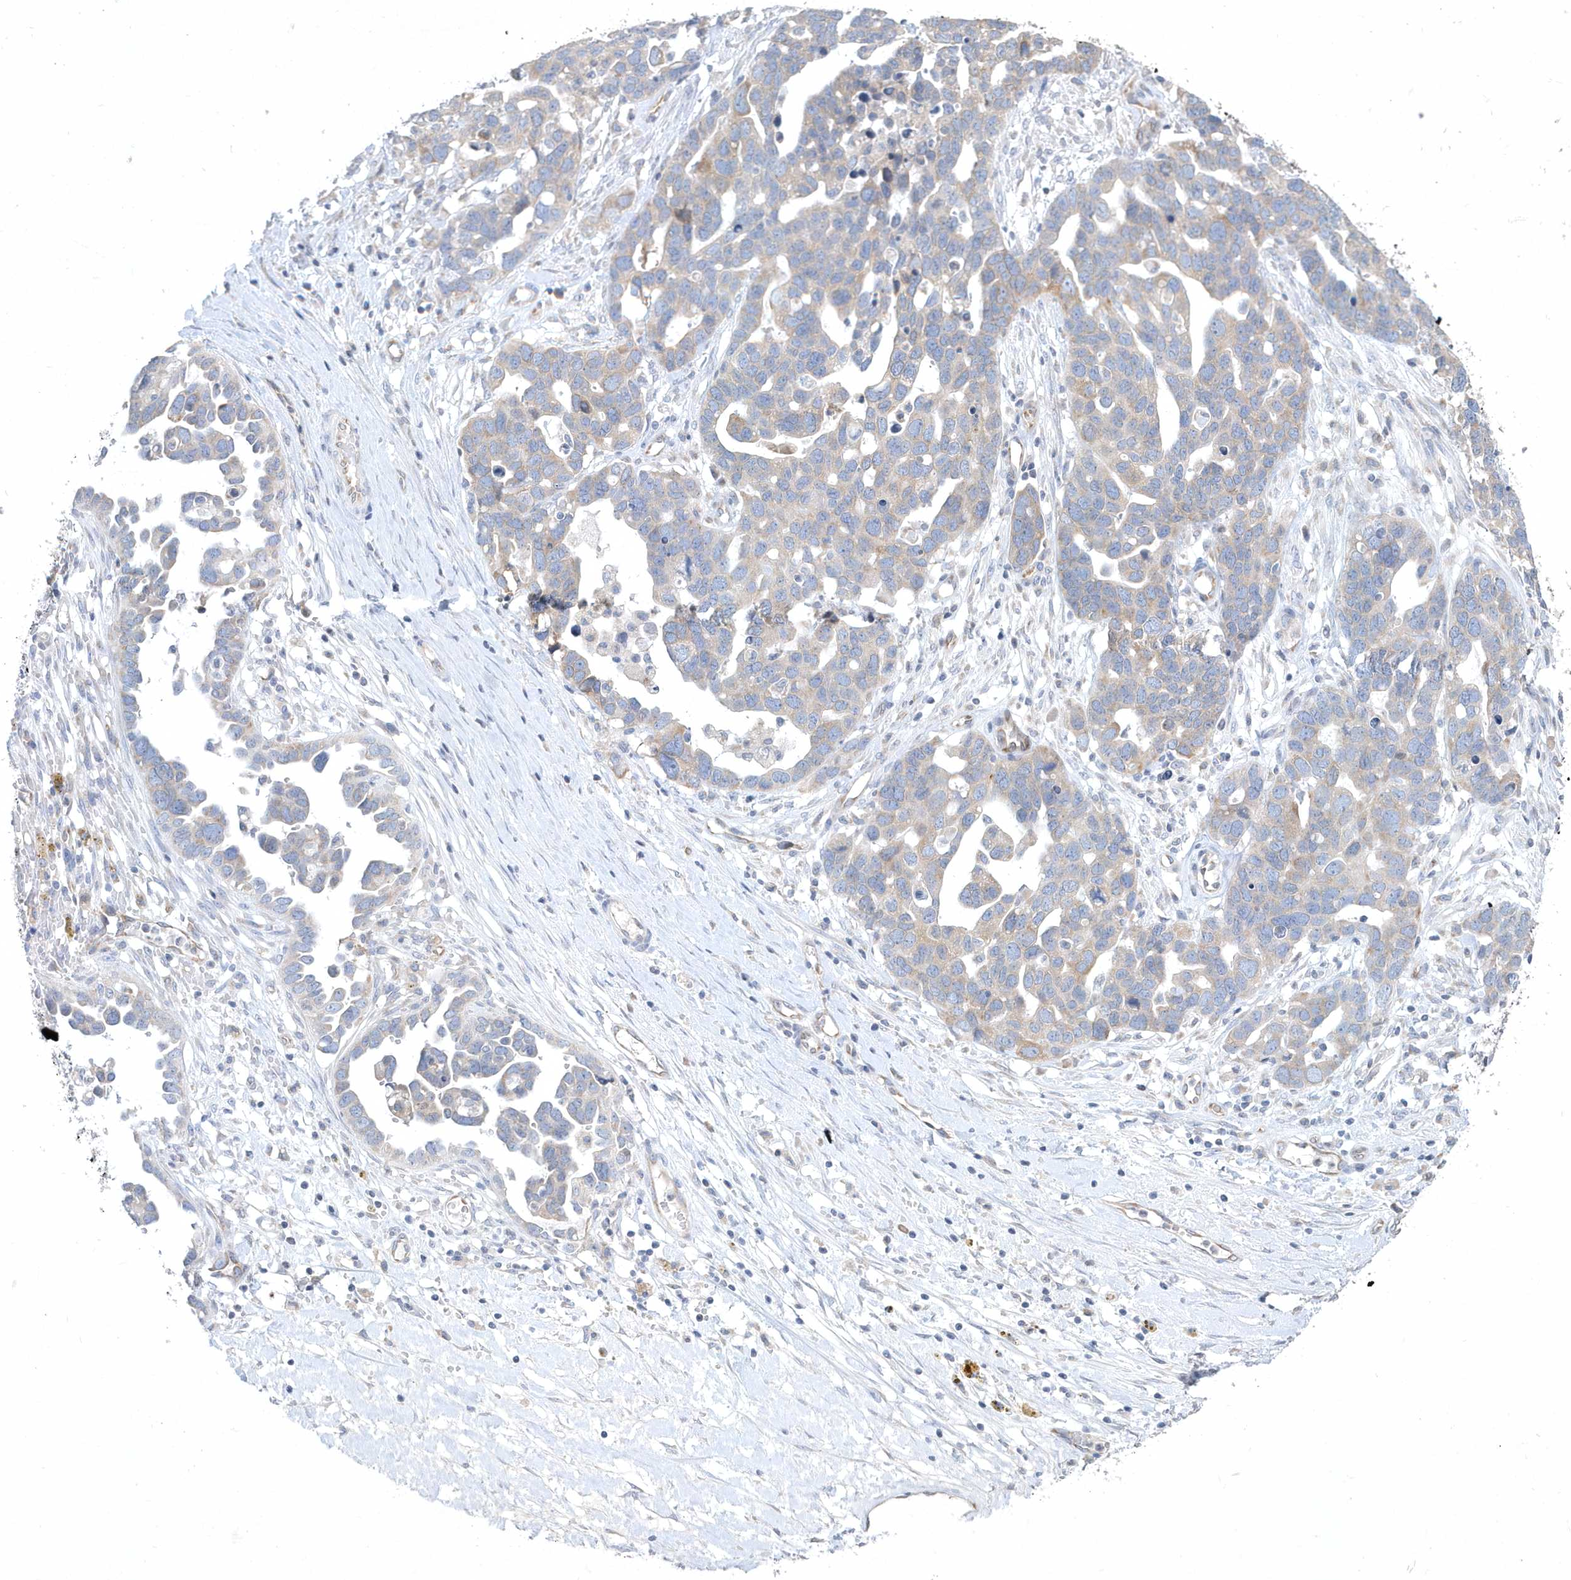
{"staining": {"intensity": "weak", "quantity": "<25%", "location": "cytoplasmic/membranous"}, "tissue": "ovarian cancer", "cell_type": "Tumor cells", "image_type": "cancer", "snomed": [{"axis": "morphology", "description": "Cystadenocarcinoma, serous, NOS"}, {"axis": "topography", "description": "Ovary"}], "caption": "This is a photomicrograph of IHC staining of serous cystadenocarcinoma (ovarian), which shows no expression in tumor cells.", "gene": "DGAT1", "patient": {"sex": "female", "age": 54}}